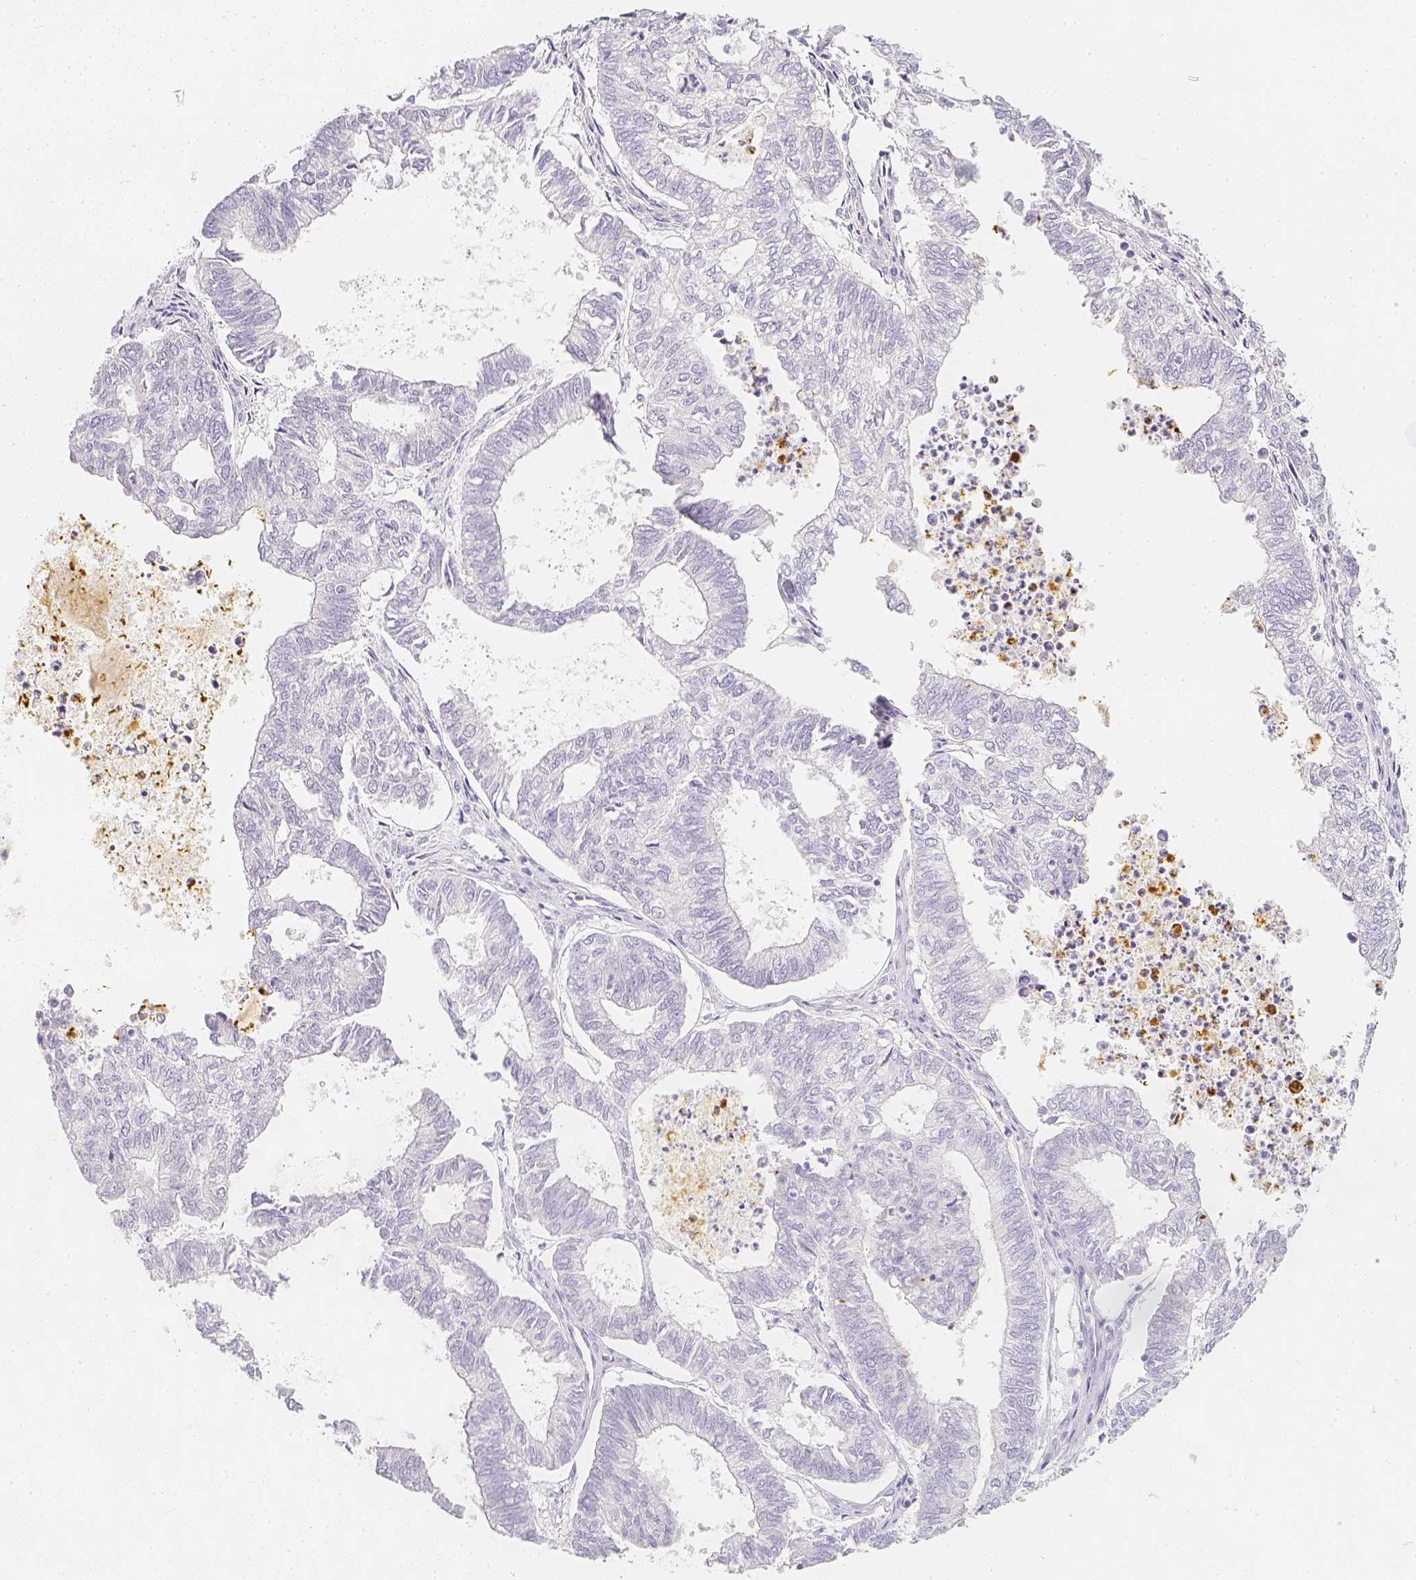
{"staining": {"intensity": "negative", "quantity": "none", "location": "none"}, "tissue": "ovarian cancer", "cell_type": "Tumor cells", "image_type": "cancer", "snomed": [{"axis": "morphology", "description": "Carcinoma, endometroid"}, {"axis": "topography", "description": "Ovary"}], "caption": "Immunohistochemistry (IHC) of endometroid carcinoma (ovarian) displays no staining in tumor cells.", "gene": "SLC18A1", "patient": {"sex": "female", "age": 64}}